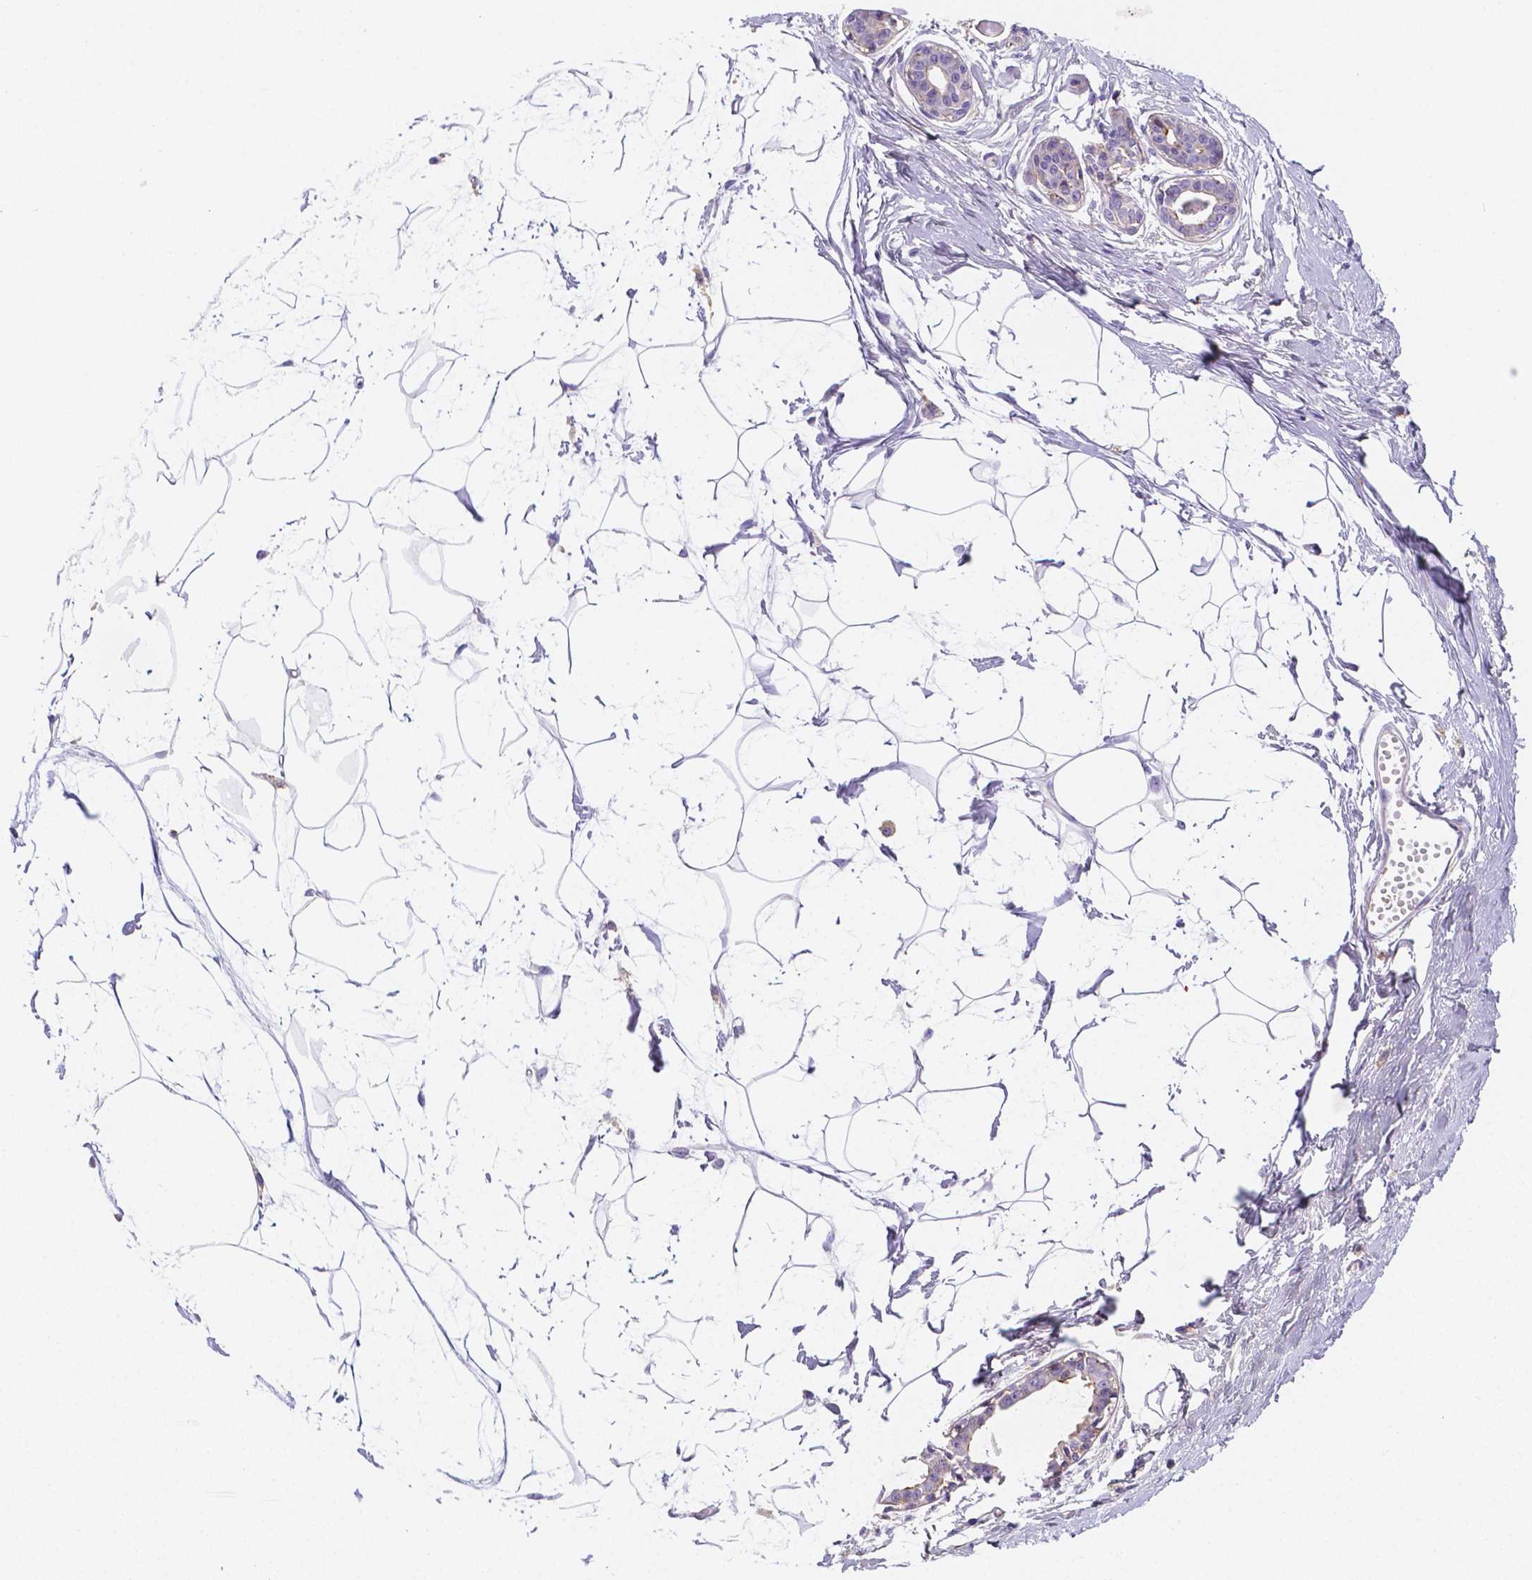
{"staining": {"intensity": "negative", "quantity": "none", "location": "none"}, "tissue": "breast", "cell_type": "Adipocytes", "image_type": "normal", "snomed": [{"axis": "morphology", "description": "Normal tissue, NOS"}, {"axis": "topography", "description": "Breast"}], "caption": "DAB (3,3'-diaminobenzidine) immunohistochemical staining of unremarkable breast exhibits no significant staining in adipocytes.", "gene": "GABRD", "patient": {"sex": "female", "age": 45}}